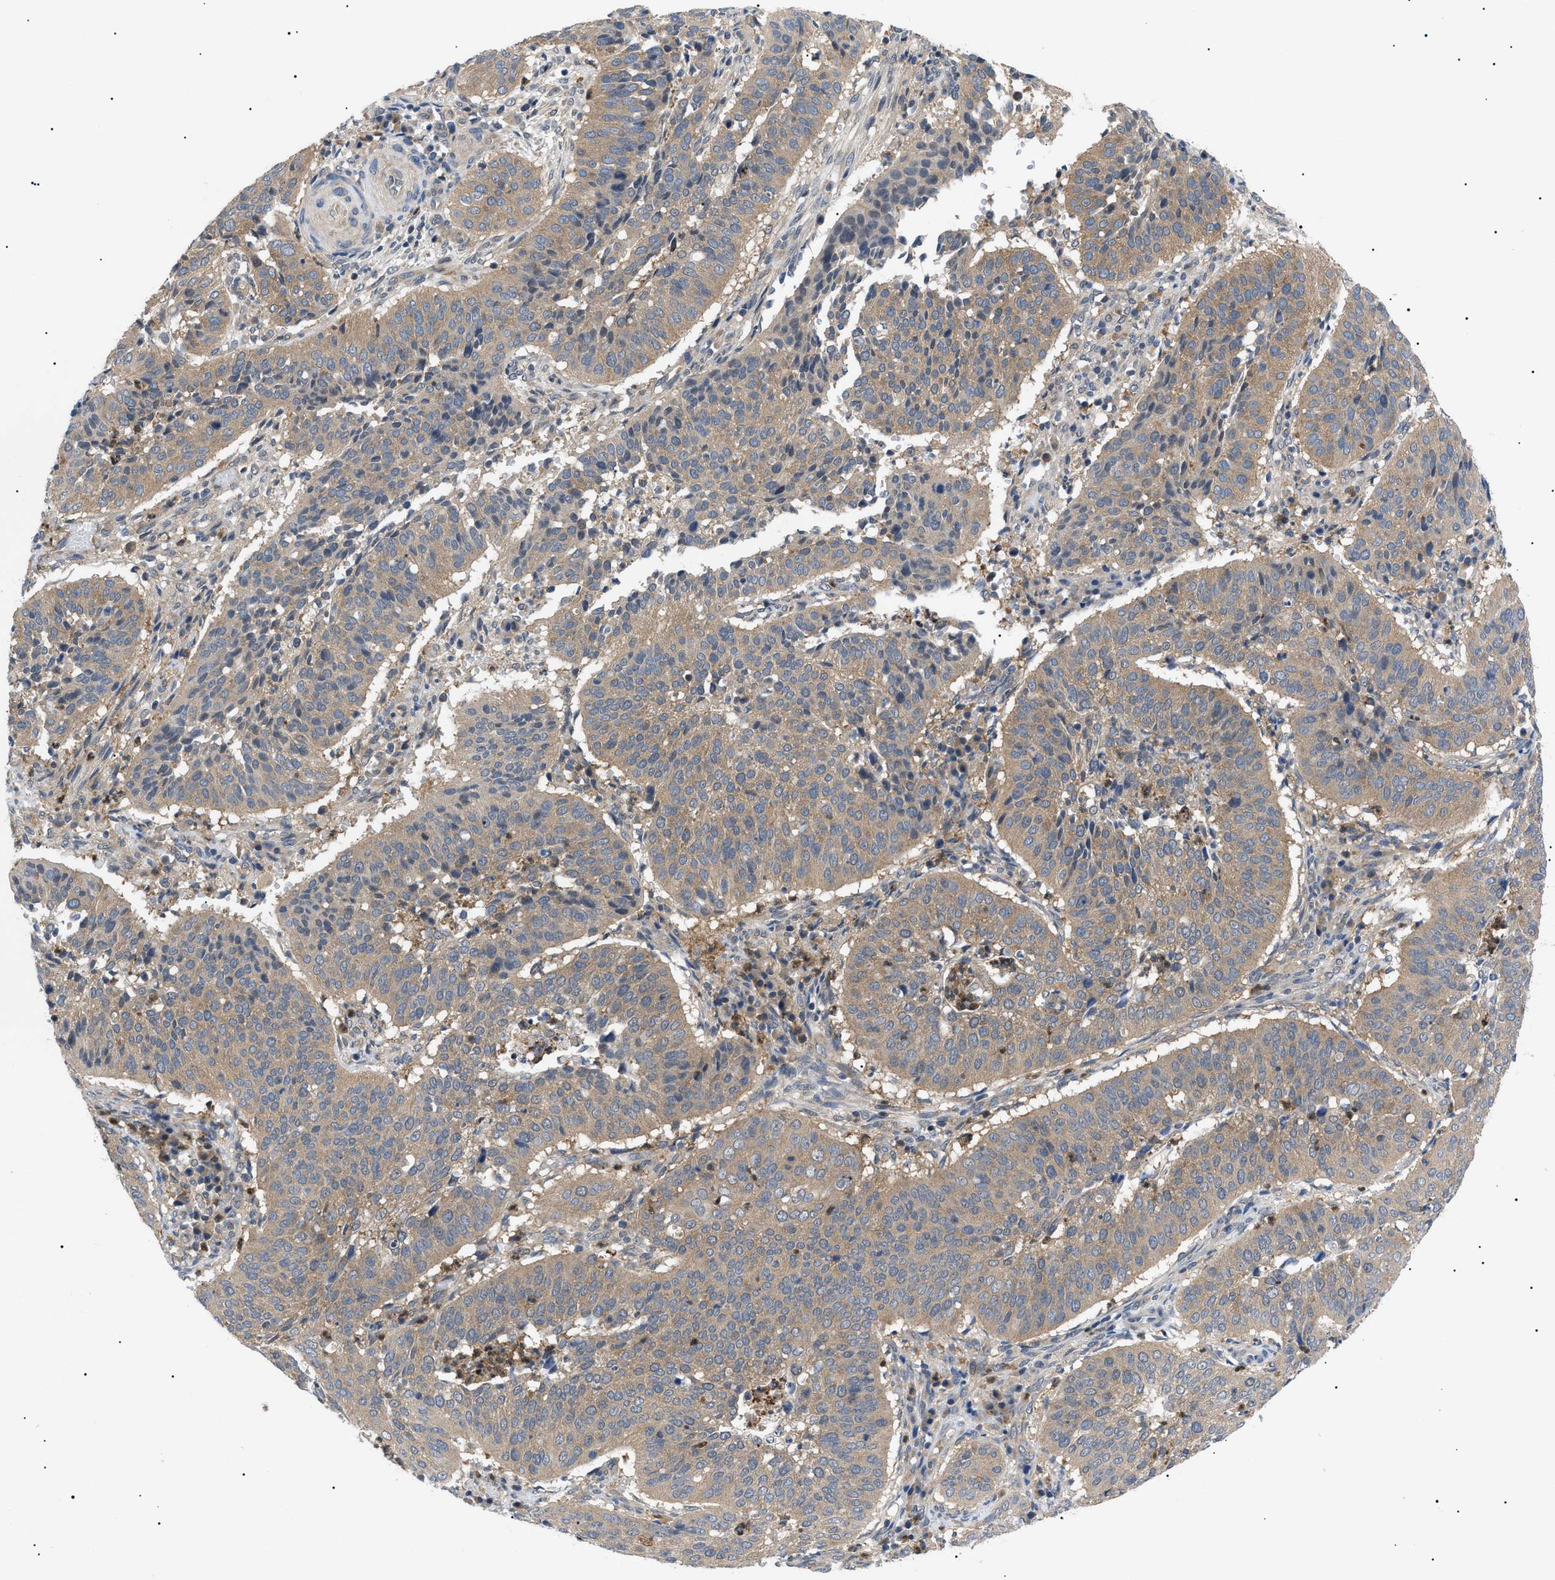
{"staining": {"intensity": "moderate", "quantity": ">75%", "location": "cytoplasmic/membranous"}, "tissue": "cervical cancer", "cell_type": "Tumor cells", "image_type": "cancer", "snomed": [{"axis": "morphology", "description": "Normal tissue, NOS"}, {"axis": "morphology", "description": "Squamous cell carcinoma, NOS"}, {"axis": "topography", "description": "Cervix"}], "caption": "Moderate cytoplasmic/membranous protein positivity is identified in about >75% of tumor cells in cervical cancer.", "gene": "RIPK1", "patient": {"sex": "female", "age": 39}}